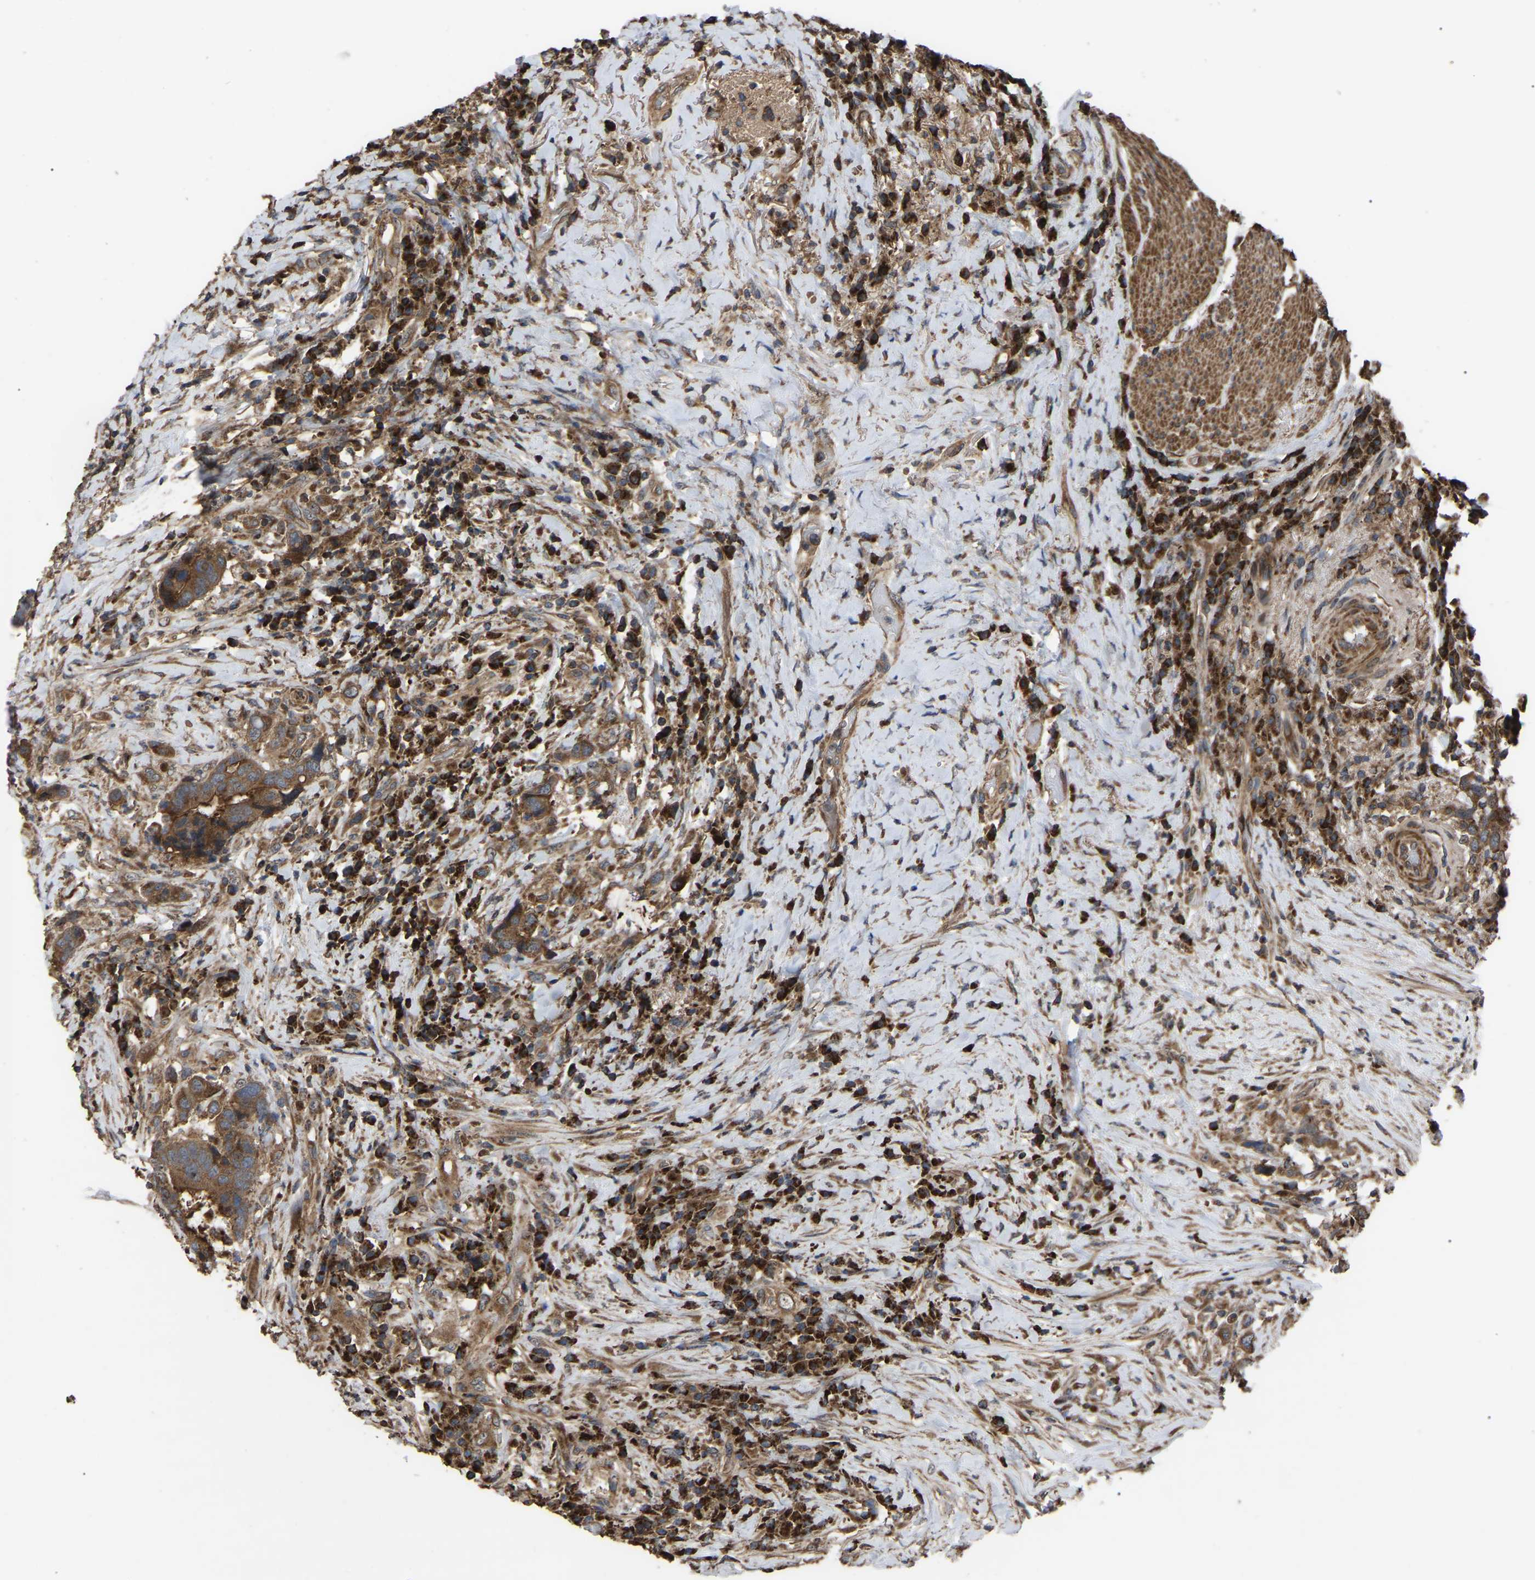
{"staining": {"intensity": "moderate", "quantity": ">75%", "location": "cytoplasmic/membranous"}, "tissue": "colorectal cancer", "cell_type": "Tumor cells", "image_type": "cancer", "snomed": [{"axis": "morphology", "description": "Adenocarcinoma, NOS"}, {"axis": "topography", "description": "Rectum"}], "caption": "DAB immunohistochemical staining of human colorectal cancer (adenocarcinoma) exhibits moderate cytoplasmic/membranous protein positivity in about >75% of tumor cells.", "gene": "GCC1", "patient": {"sex": "female", "age": 89}}